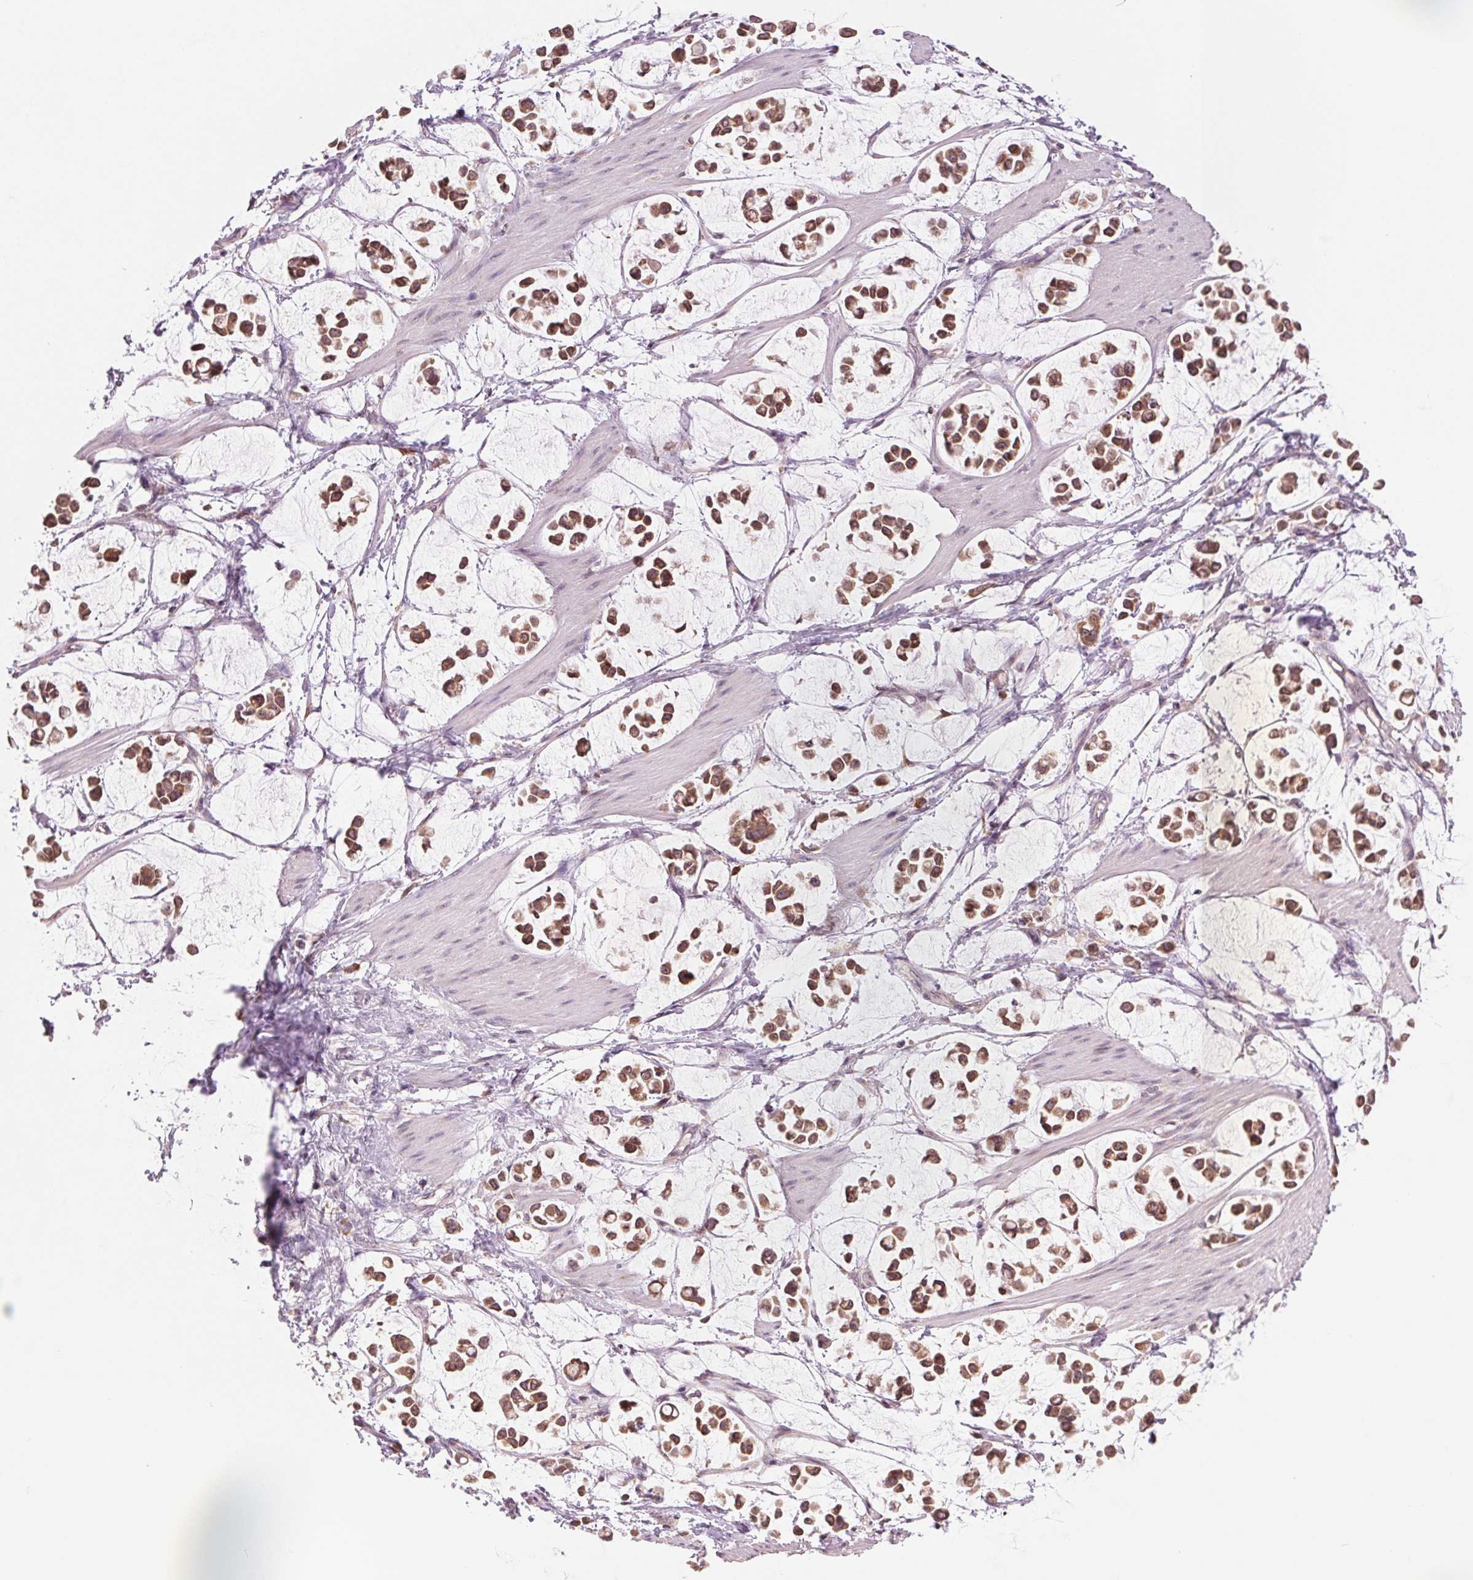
{"staining": {"intensity": "moderate", "quantity": ">75%", "location": "cytoplasmic/membranous"}, "tissue": "stomach cancer", "cell_type": "Tumor cells", "image_type": "cancer", "snomed": [{"axis": "morphology", "description": "Adenocarcinoma, NOS"}, {"axis": "topography", "description": "Stomach"}], "caption": "Immunohistochemistry (IHC) photomicrograph of neoplastic tissue: stomach cancer stained using immunohistochemistry displays medium levels of moderate protein expression localized specifically in the cytoplasmic/membranous of tumor cells, appearing as a cytoplasmic/membranous brown color.", "gene": "TECR", "patient": {"sex": "male", "age": 82}}